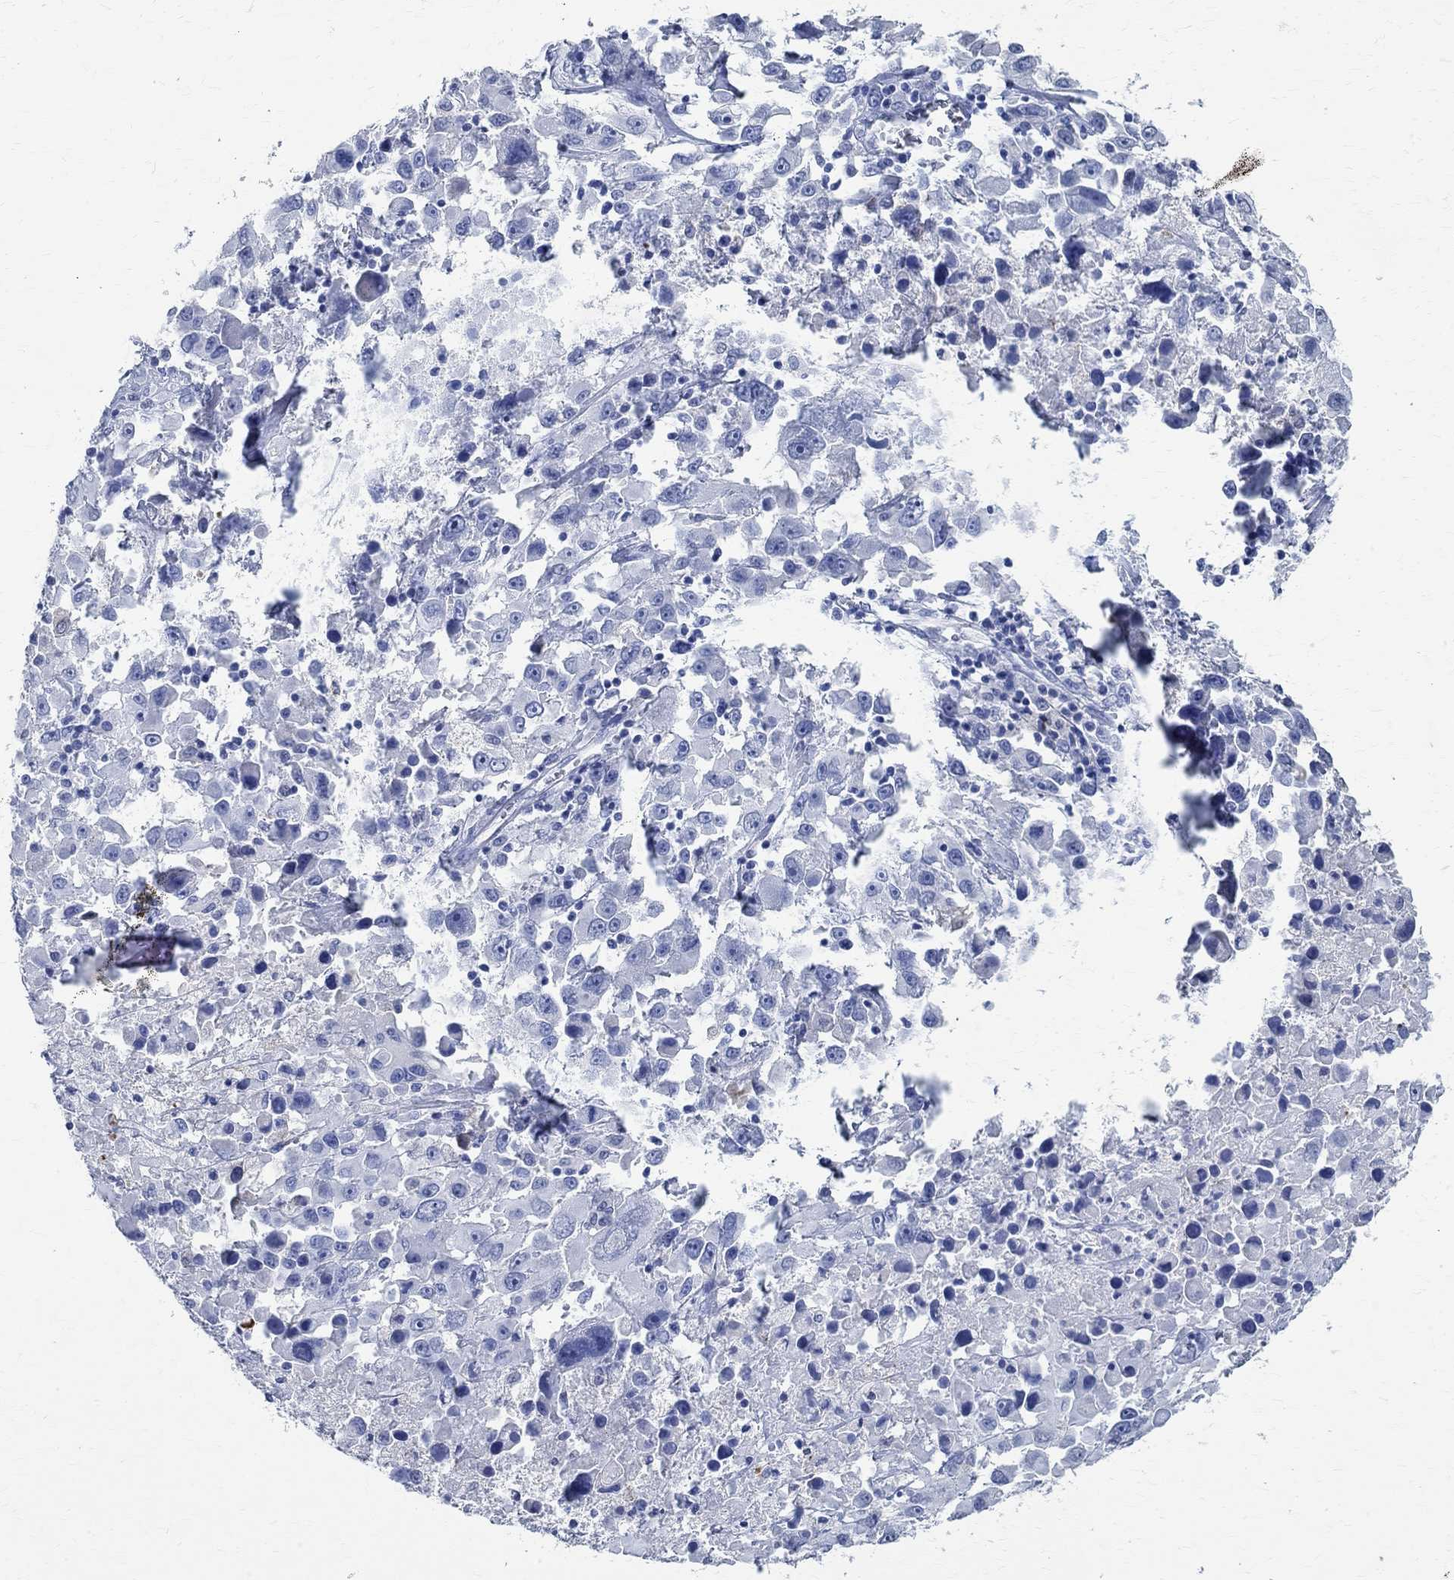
{"staining": {"intensity": "negative", "quantity": "none", "location": "none"}, "tissue": "melanoma", "cell_type": "Tumor cells", "image_type": "cancer", "snomed": [{"axis": "morphology", "description": "Malignant melanoma, Metastatic site"}, {"axis": "topography", "description": "Lymph node"}], "caption": "Tumor cells show no significant expression in malignant melanoma (metastatic site).", "gene": "TMEM221", "patient": {"sex": "male", "age": 50}}